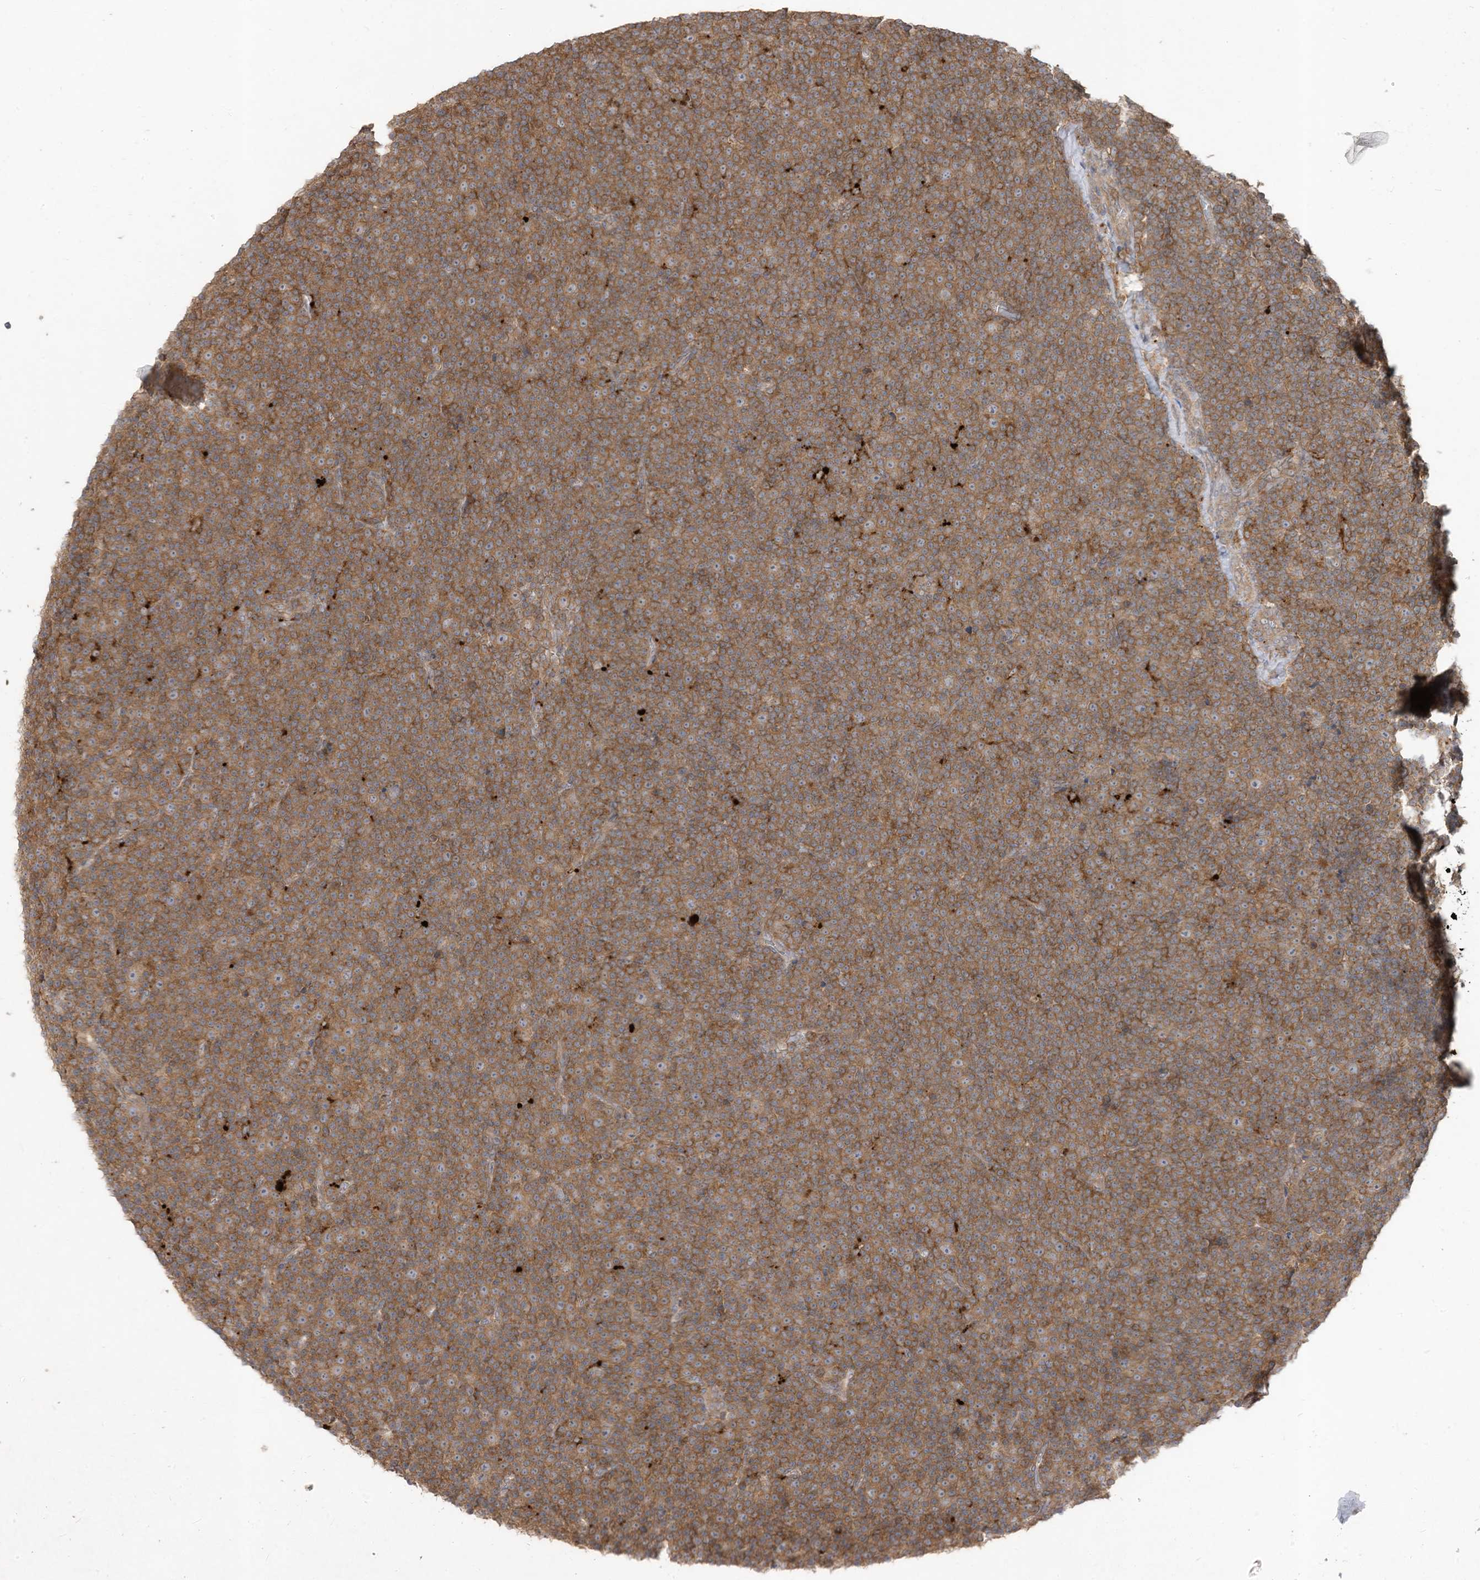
{"staining": {"intensity": "moderate", "quantity": ">75%", "location": "cytoplasmic/membranous"}, "tissue": "lymphoma", "cell_type": "Tumor cells", "image_type": "cancer", "snomed": [{"axis": "morphology", "description": "Malignant lymphoma, non-Hodgkin's type, Low grade"}, {"axis": "topography", "description": "Lymph node"}], "caption": "Immunohistochemistry (IHC) histopathology image of human malignant lymphoma, non-Hodgkin's type (low-grade) stained for a protein (brown), which demonstrates medium levels of moderate cytoplasmic/membranous positivity in approximately >75% of tumor cells.", "gene": "LDAH", "patient": {"sex": "female", "age": 67}}